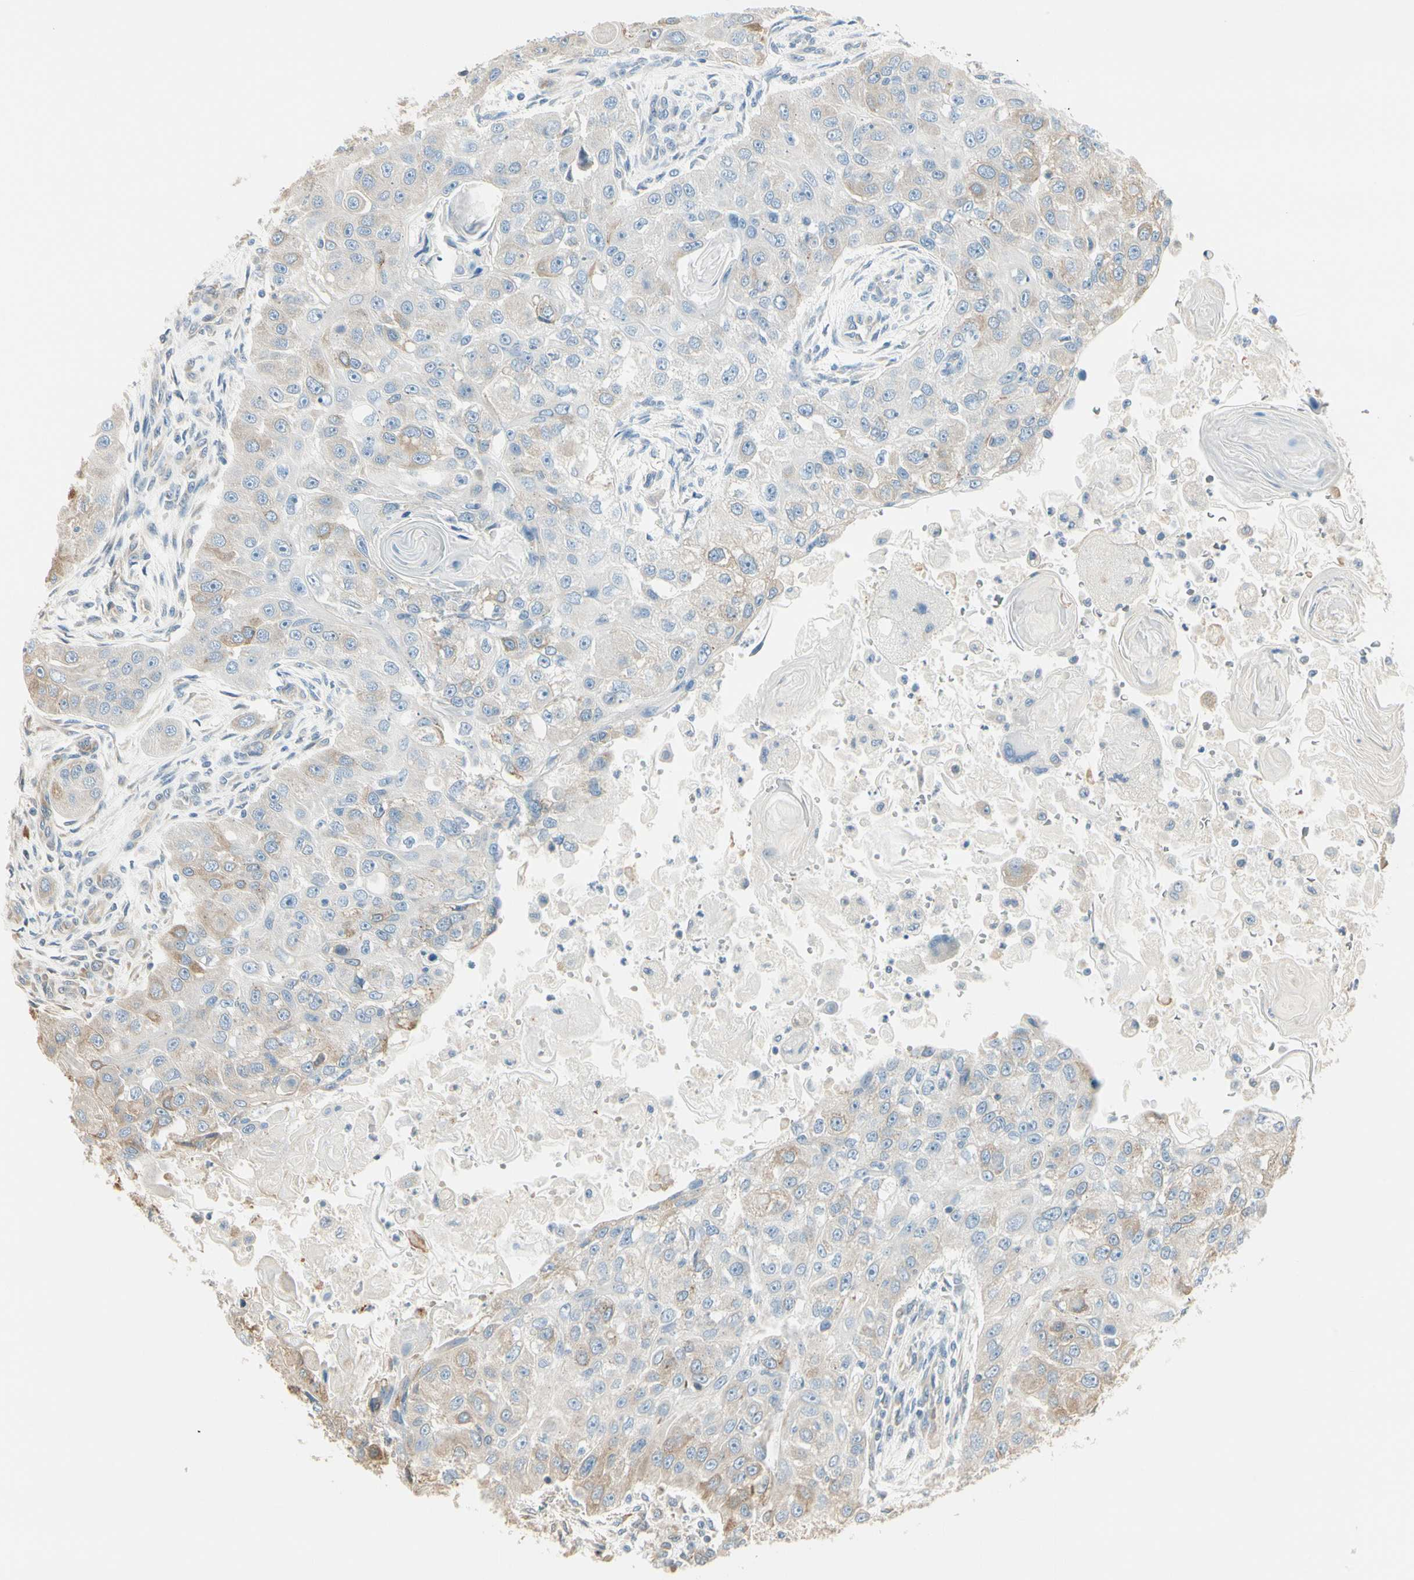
{"staining": {"intensity": "weak", "quantity": "25%-75%", "location": "cytoplasmic/membranous"}, "tissue": "head and neck cancer", "cell_type": "Tumor cells", "image_type": "cancer", "snomed": [{"axis": "morphology", "description": "Normal tissue, NOS"}, {"axis": "morphology", "description": "Squamous cell carcinoma, NOS"}, {"axis": "topography", "description": "Skeletal muscle"}, {"axis": "topography", "description": "Head-Neck"}], "caption": "A micrograph showing weak cytoplasmic/membranous expression in approximately 25%-75% of tumor cells in squamous cell carcinoma (head and neck), as visualized by brown immunohistochemical staining.", "gene": "NUCB2", "patient": {"sex": "male", "age": 51}}